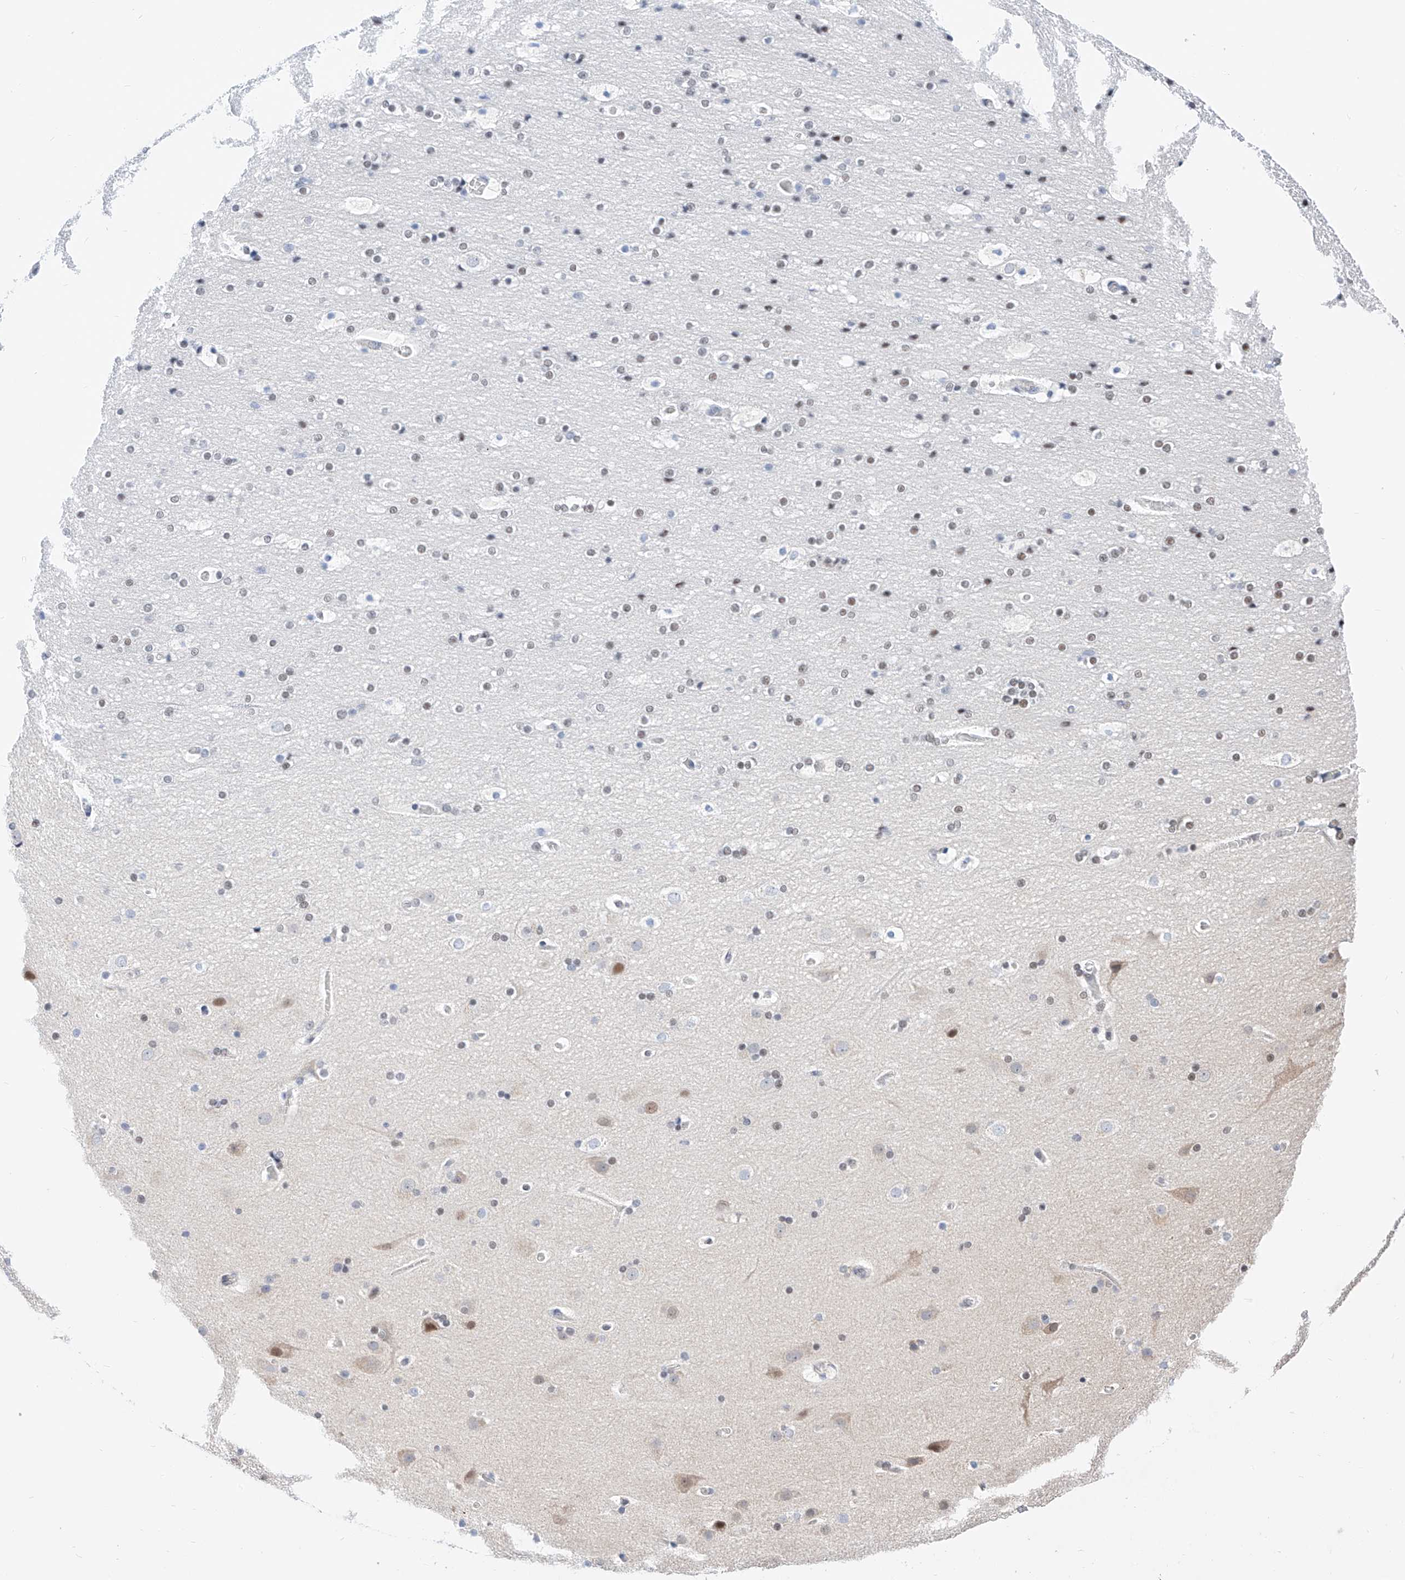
{"staining": {"intensity": "negative", "quantity": "none", "location": "none"}, "tissue": "cerebral cortex", "cell_type": "Endothelial cells", "image_type": "normal", "snomed": [{"axis": "morphology", "description": "Normal tissue, NOS"}, {"axis": "topography", "description": "Cerebral cortex"}], "caption": "Photomicrograph shows no protein expression in endothelial cells of normal cerebral cortex.", "gene": "KCNJ1", "patient": {"sex": "male", "age": 57}}